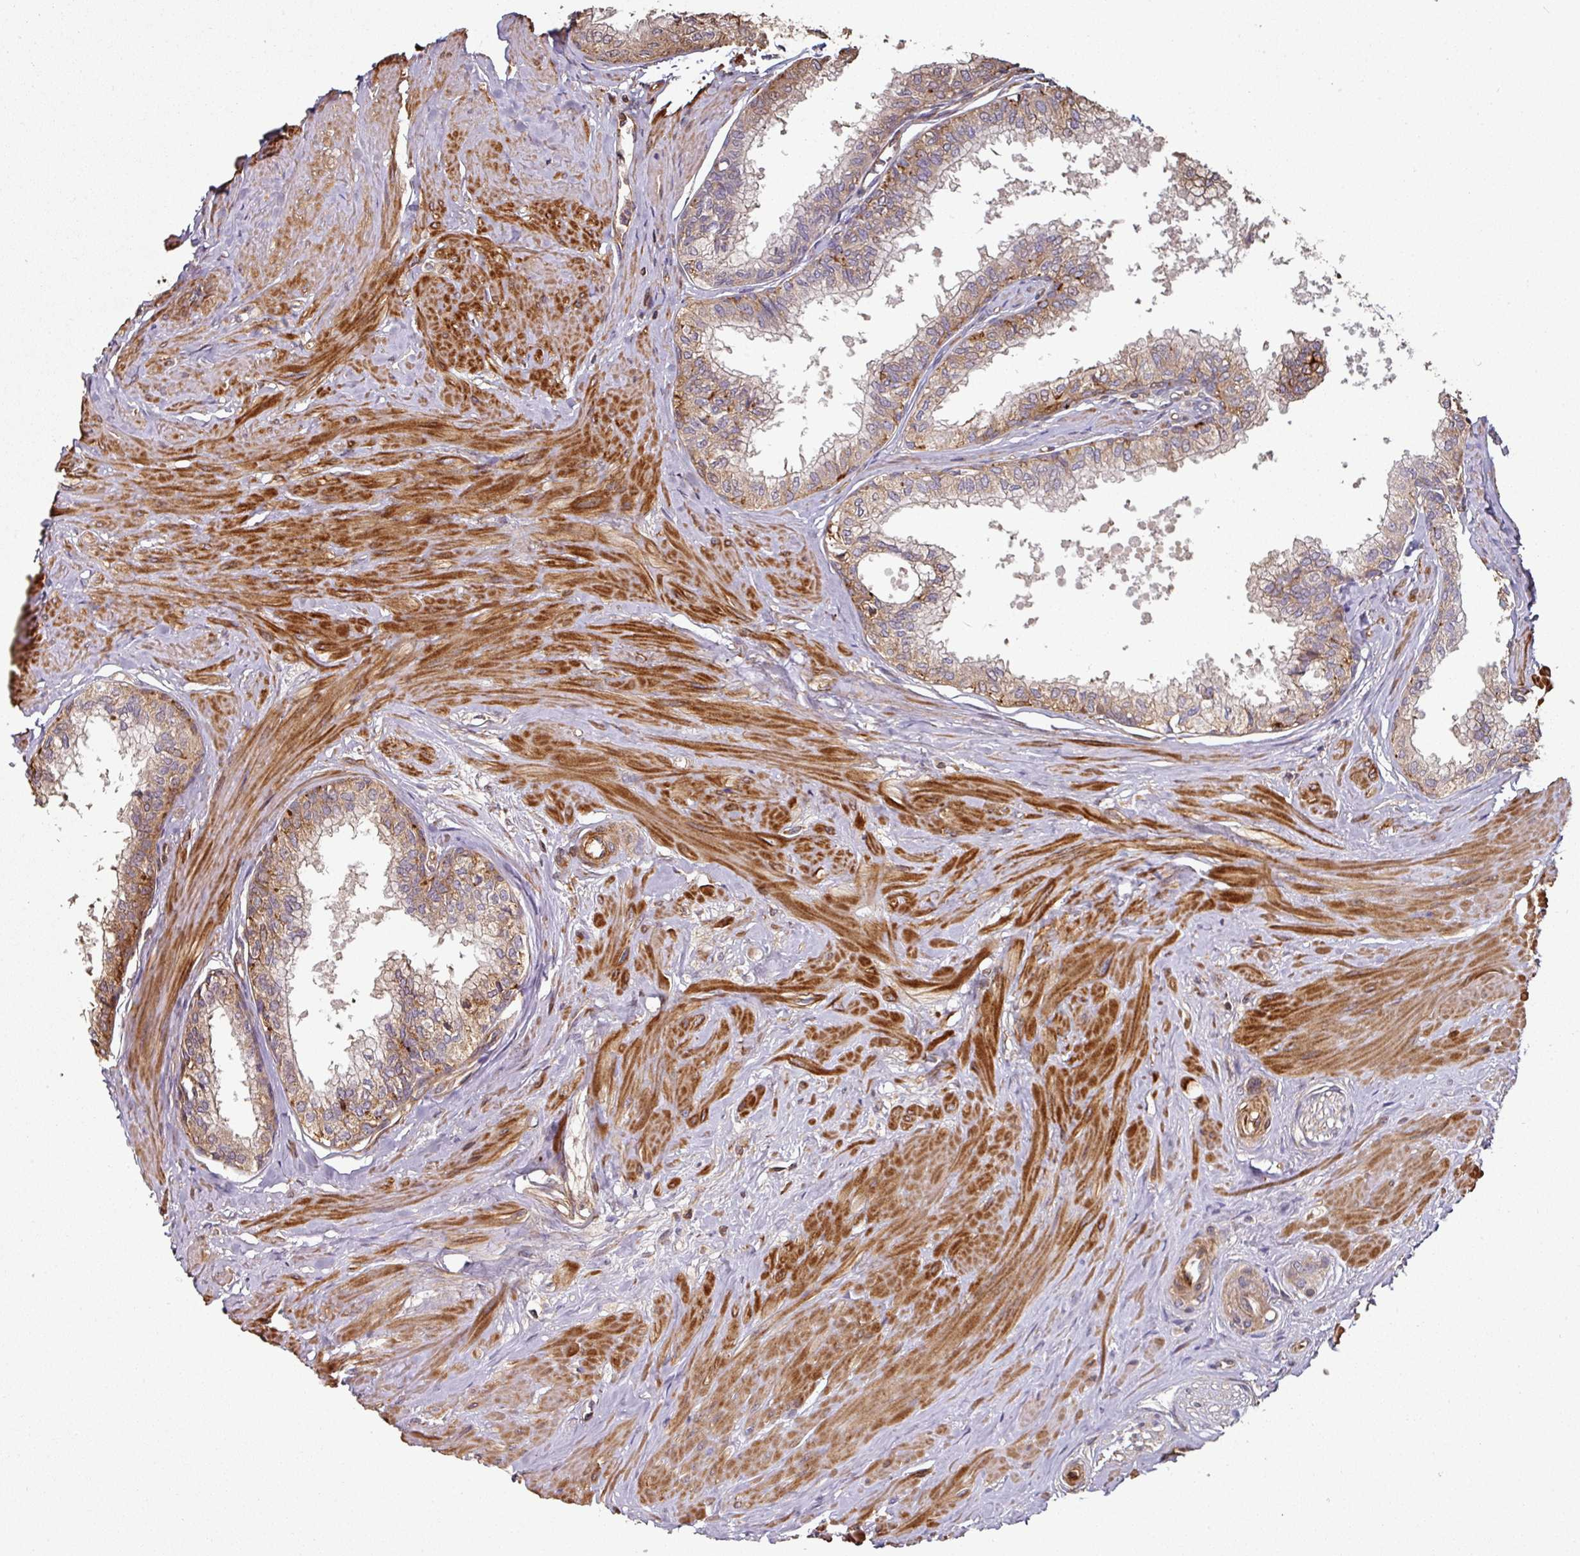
{"staining": {"intensity": "strong", "quantity": "25%-75%", "location": "cytoplasmic/membranous"}, "tissue": "seminal vesicle", "cell_type": "Glandular cells", "image_type": "normal", "snomed": [{"axis": "morphology", "description": "Normal tissue, NOS"}, {"axis": "topography", "description": "Prostate"}, {"axis": "topography", "description": "Seminal veicle"}], "caption": "Immunohistochemical staining of benign seminal vesicle reveals high levels of strong cytoplasmic/membranous positivity in approximately 25%-75% of glandular cells.", "gene": "SIK1", "patient": {"sex": "male", "age": 60}}